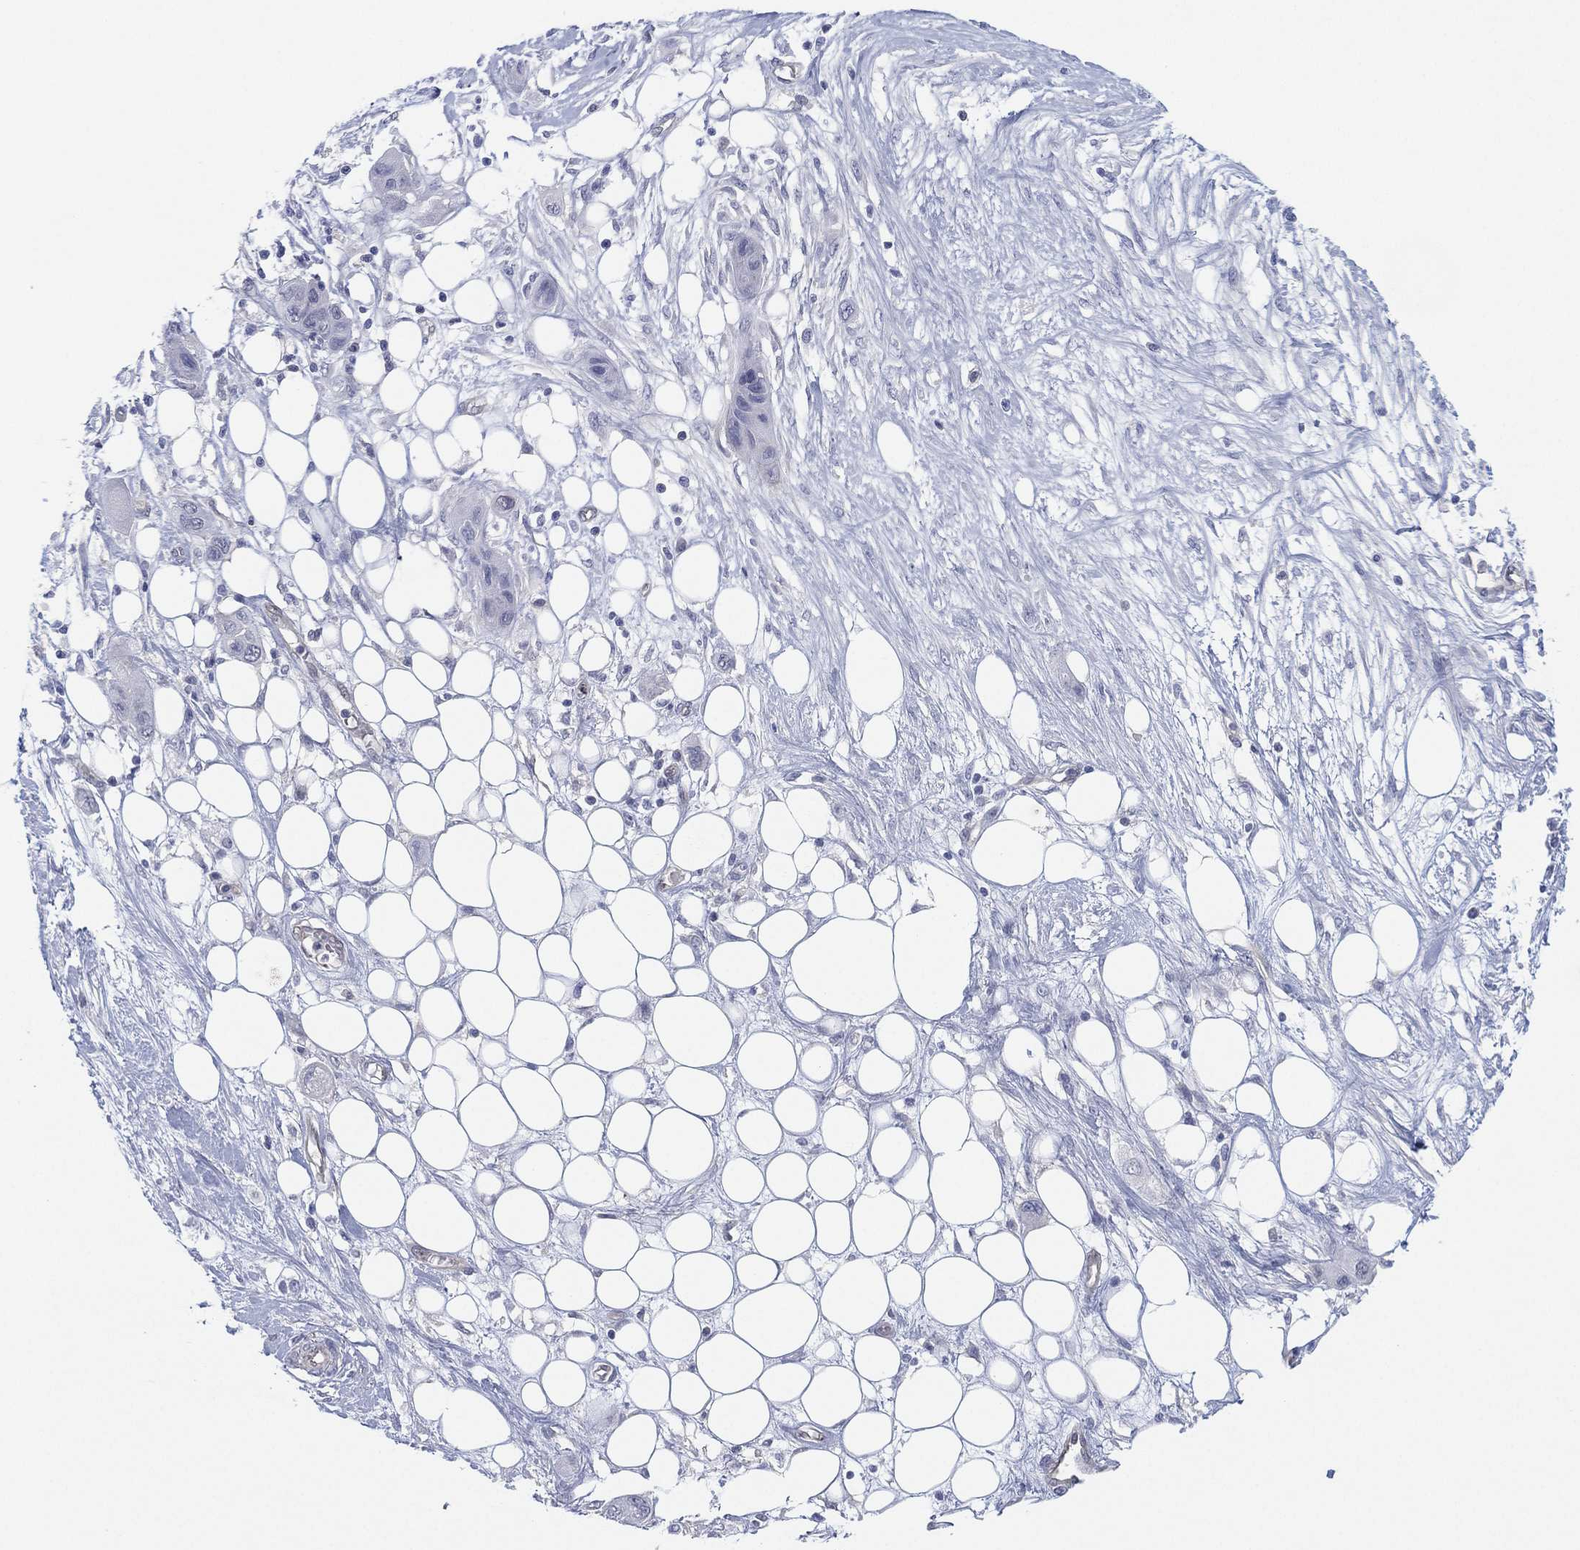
{"staining": {"intensity": "negative", "quantity": "none", "location": "none"}, "tissue": "skin cancer", "cell_type": "Tumor cells", "image_type": "cancer", "snomed": [{"axis": "morphology", "description": "Squamous cell carcinoma, NOS"}, {"axis": "topography", "description": "Skin"}], "caption": "This is an immunohistochemistry (IHC) histopathology image of human skin cancer (squamous cell carcinoma). There is no staining in tumor cells.", "gene": "DDAH1", "patient": {"sex": "male", "age": 79}}